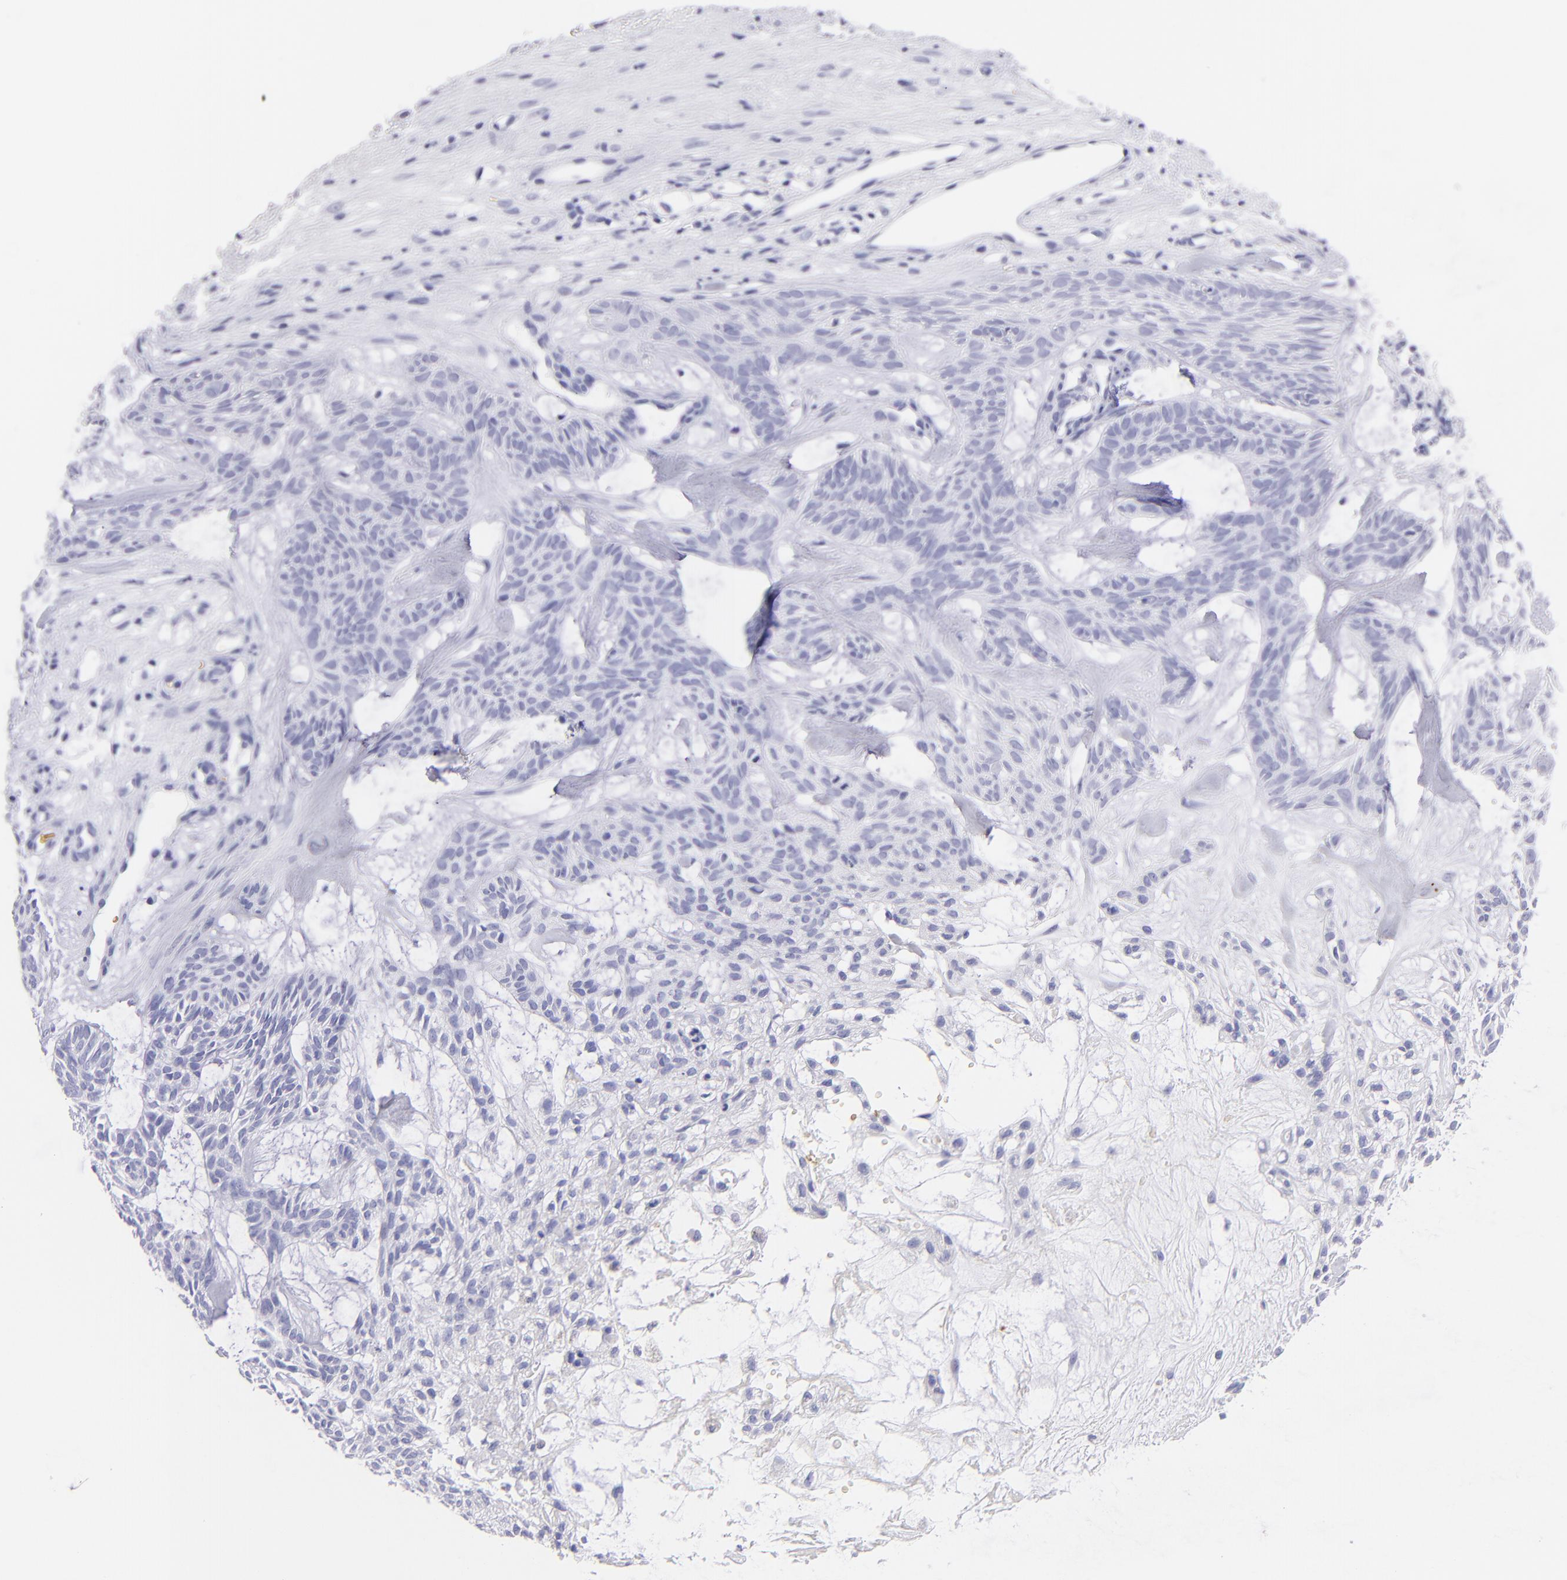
{"staining": {"intensity": "negative", "quantity": "none", "location": "none"}, "tissue": "skin cancer", "cell_type": "Tumor cells", "image_type": "cancer", "snomed": [{"axis": "morphology", "description": "Basal cell carcinoma"}, {"axis": "topography", "description": "Skin"}], "caption": "Immunohistochemistry of human skin cancer (basal cell carcinoma) displays no expression in tumor cells. The staining is performed using DAB (3,3'-diaminobenzidine) brown chromogen with nuclei counter-stained in using hematoxylin.", "gene": "GYPA", "patient": {"sex": "male", "age": 75}}